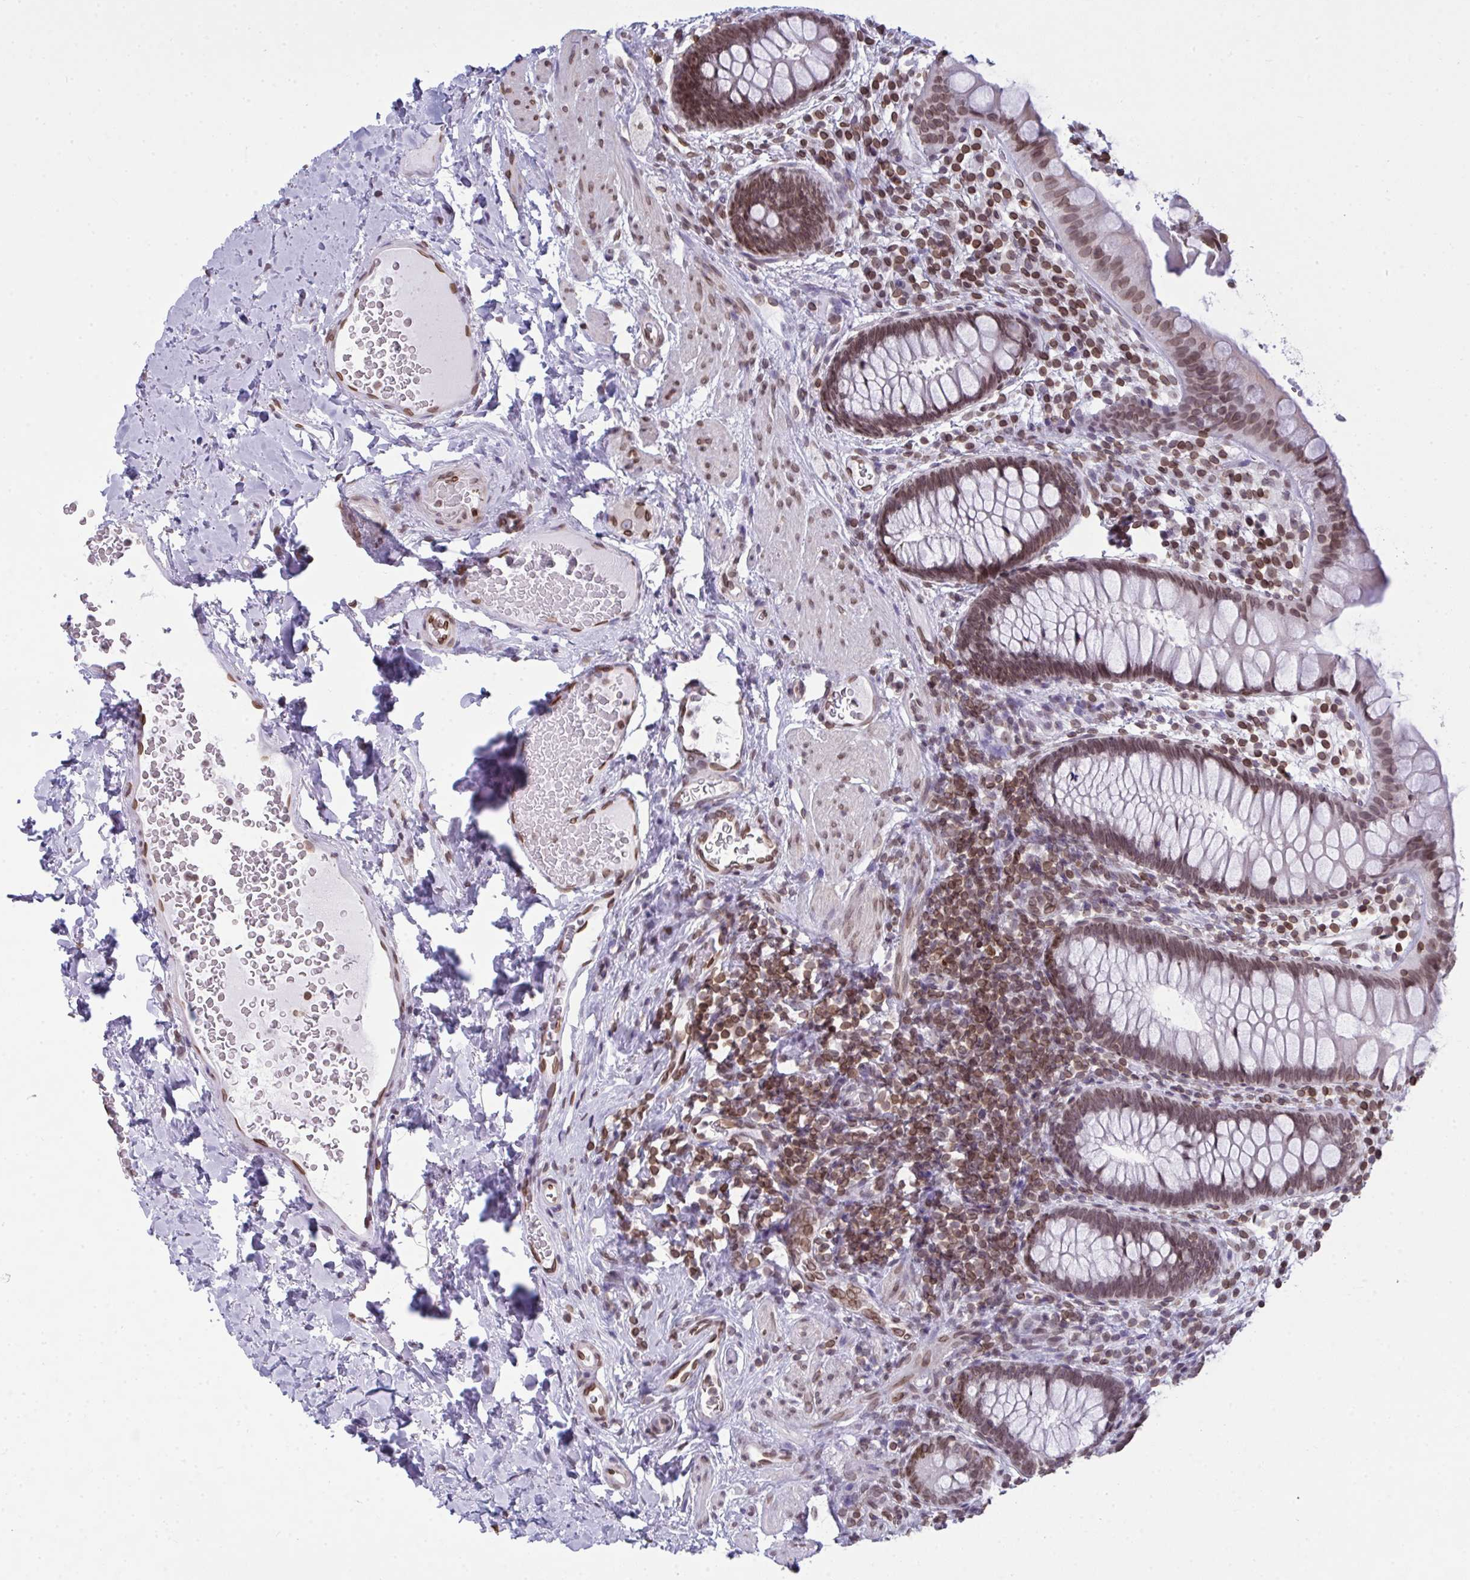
{"staining": {"intensity": "moderate", "quantity": ">75%", "location": "nuclear"}, "tissue": "rectum", "cell_type": "Glandular cells", "image_type": "normal", "snomed": [{"axis": "morphology", "description": "Normal tissue, NOS"}, {"axis": "topography", "description": "Rectum"}], "caption": "IHC photomicrograph of unremarkable rectum stained for a protein (brown), which reveals medium levels of moderate nuclear positivity in about >75% of glandular cells.", "gene": "LMNB2", "patient": {"sex": "female", "age": 69}}